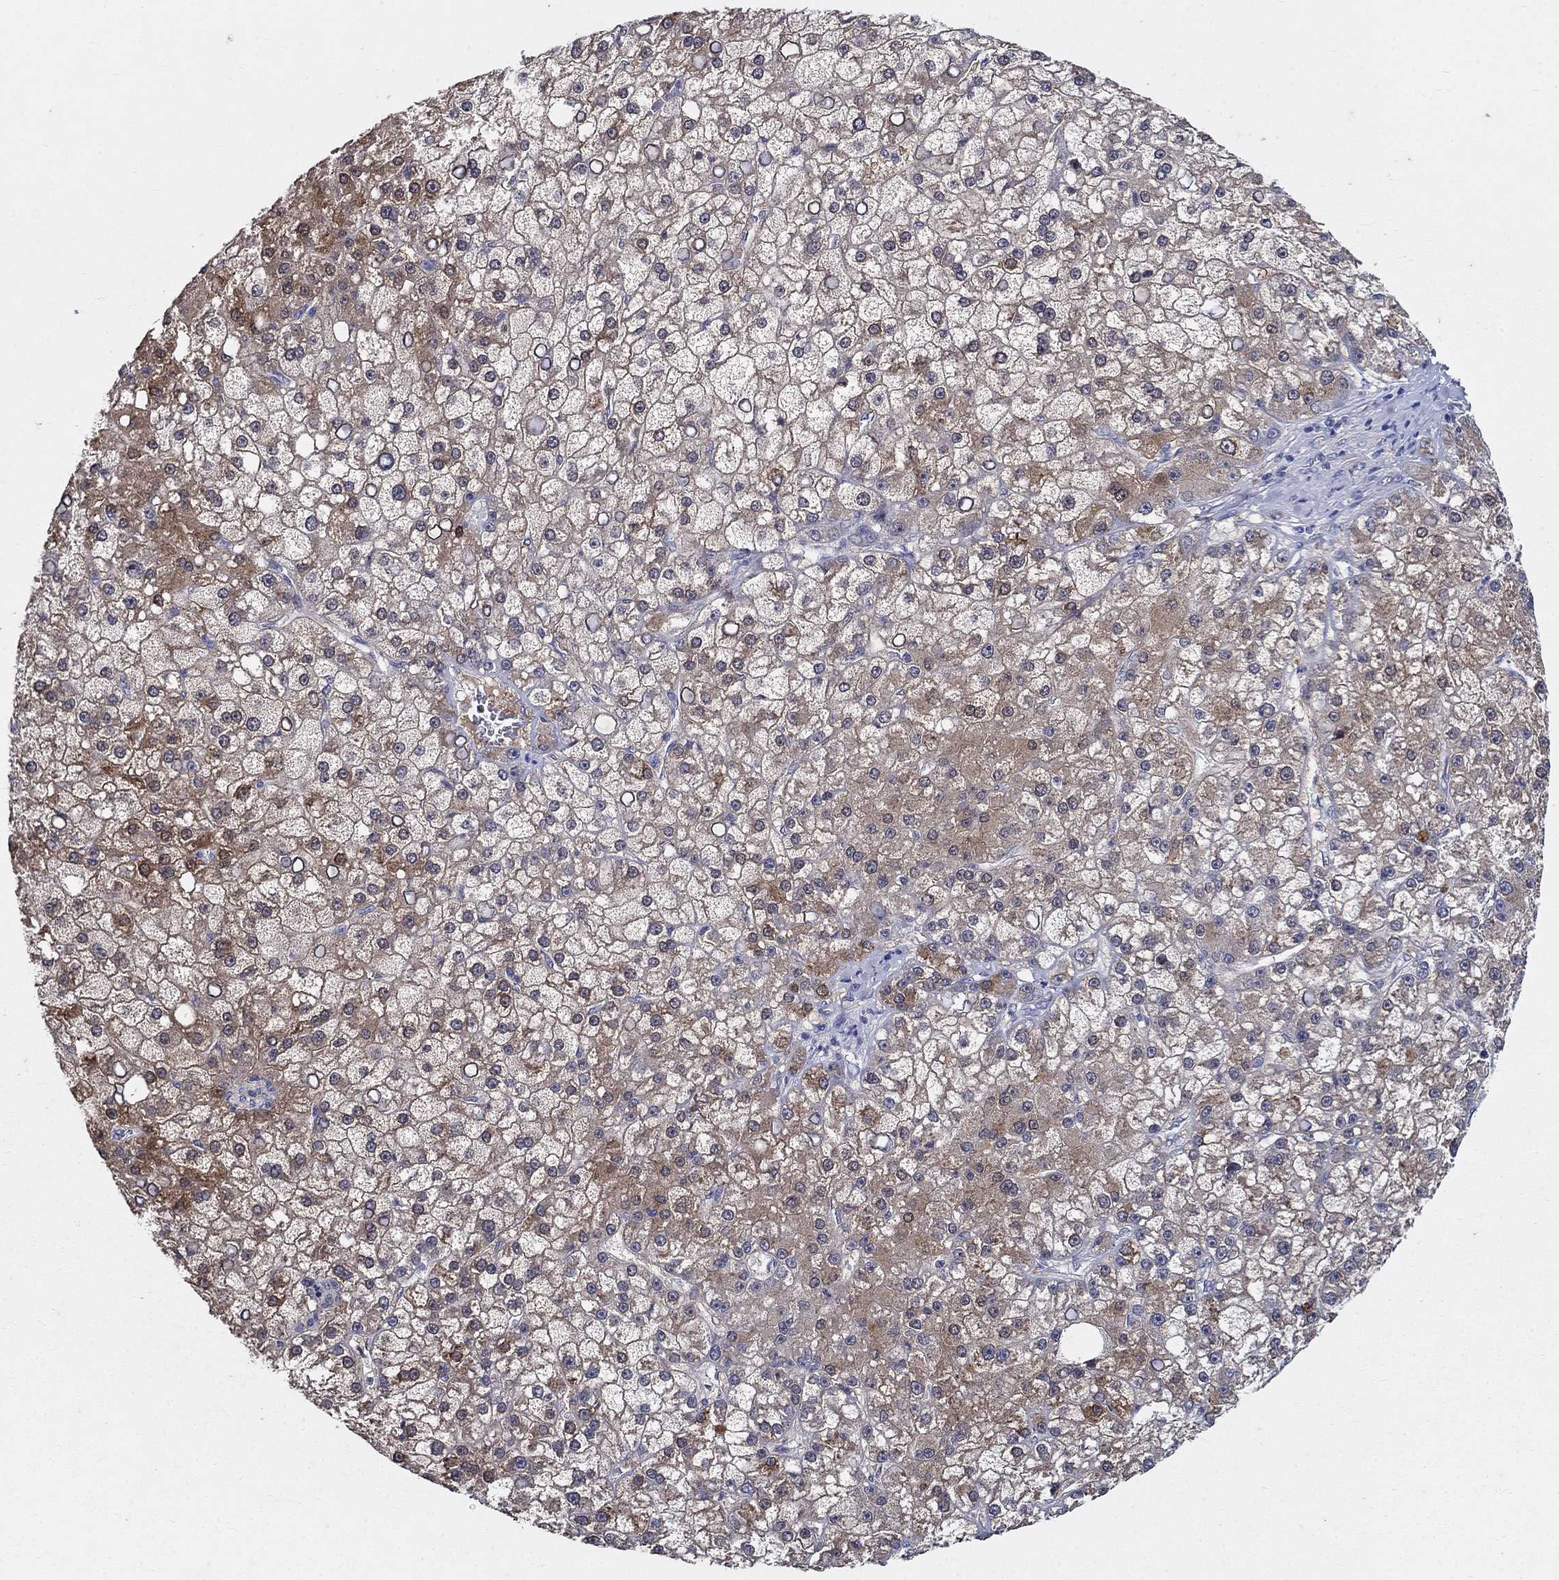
{"staining": {"intensity": "moderate", "quantity": "25%-75%", "location": "cytoplasmic/membranous"}, "tissue": "liver cancer", "cell_type": "Tumor cells", "image_type": "cancer", "snomed": [{"axis": "morphology", "description": "Carcinoma, Hepatocellular, NOS"}, {"axis": "topography", "description": "Liver"}], "caption": "Immunohistochemistry (DAB) staining of human liver hepatocellular carcinoma reveals moderate cytoplasmic/membranous protein expression in approximately 25%-75% of tumor cells.", "gene": "PROZ", "patient": {"sex": "male", "age": 67}}